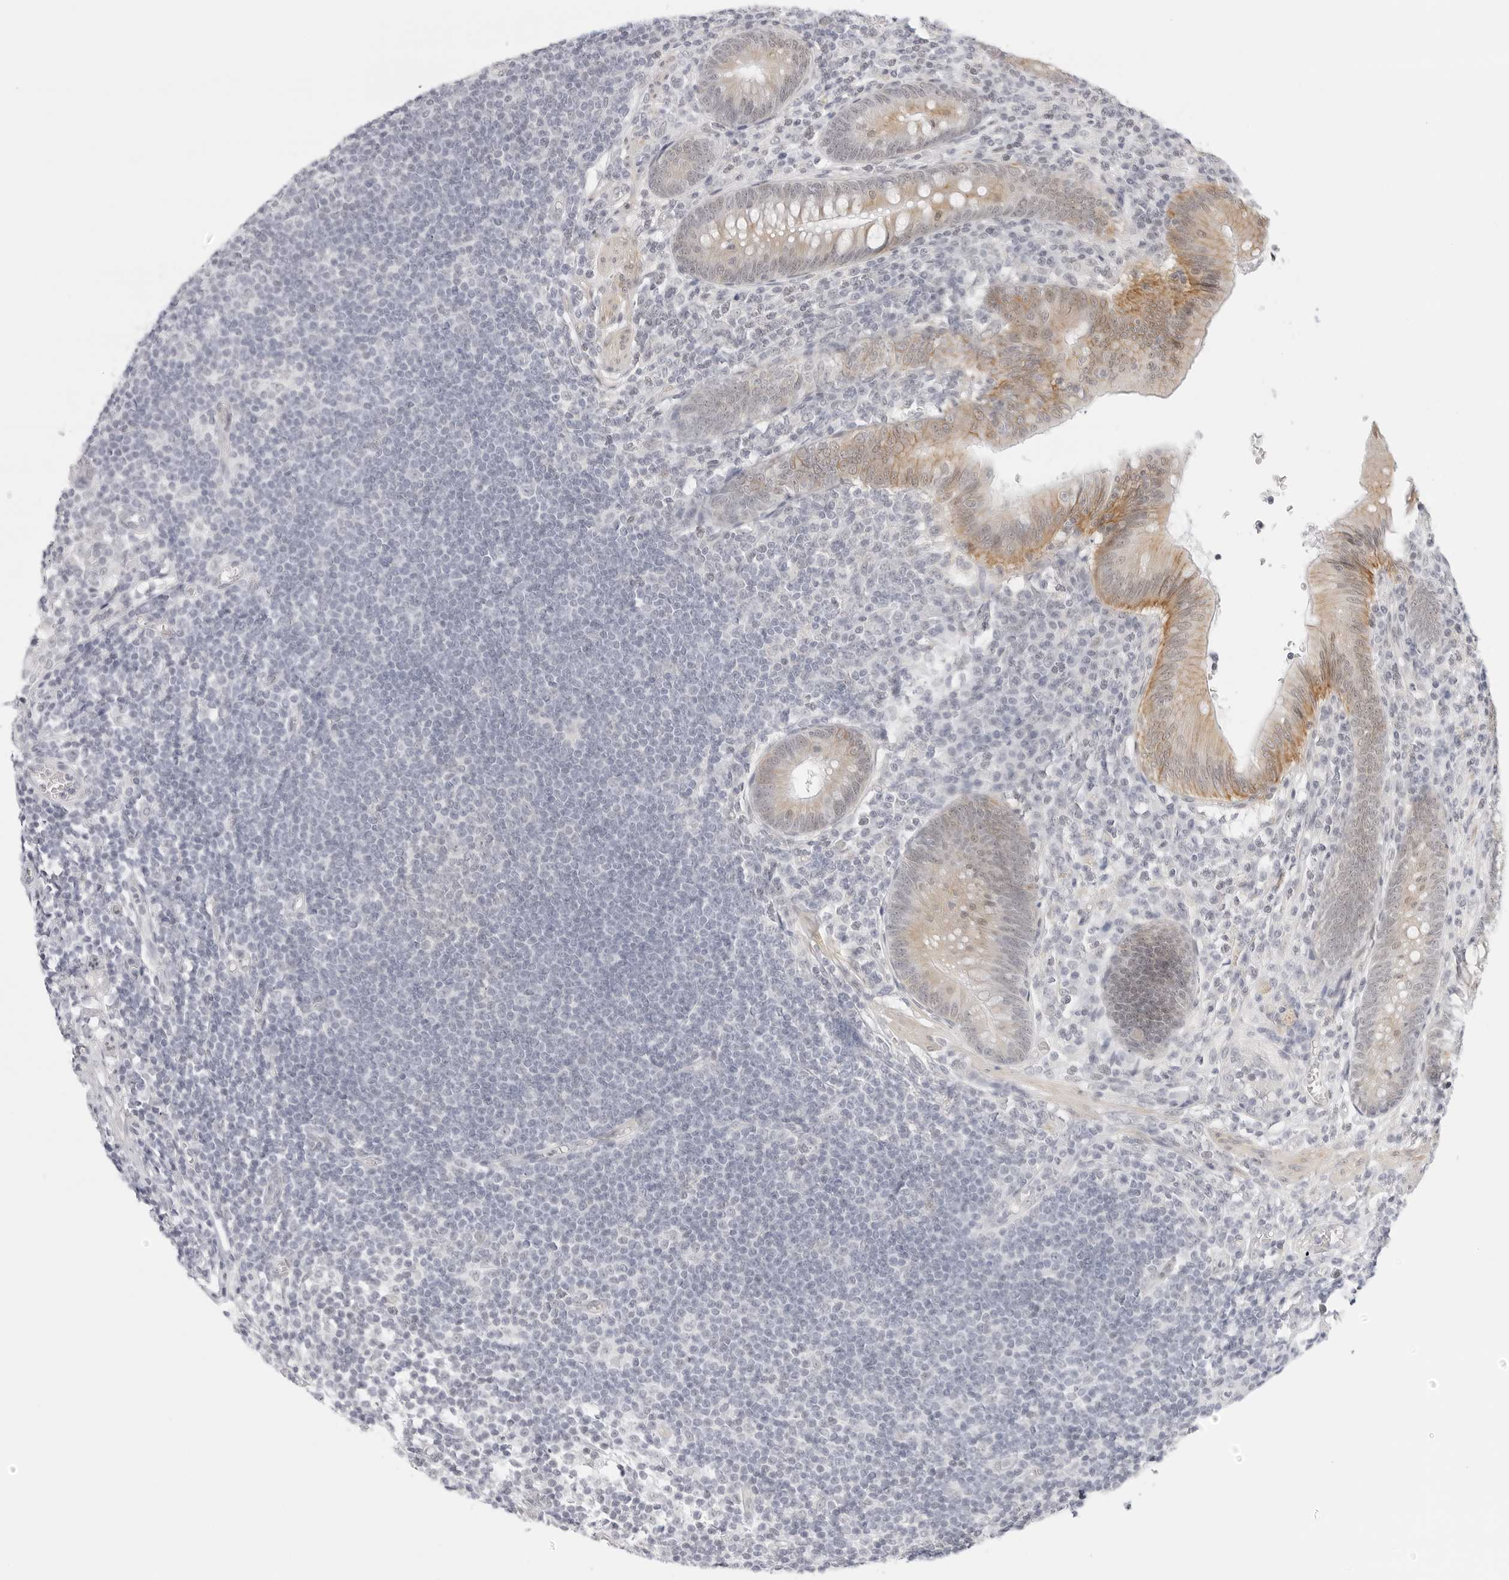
{"staining": {"intensity": "moderate", "quantity": "<25%", "location": "cytoplasmic/membranous,nuclear"}, "tissue": "appendix", "cell_type": "Glandular cells", "image_type": "normal", "snomed": [{"axis": "morphology", "description": "Normal tissue, NOS"}, {"axis": "morphology", "description": "Inflammation, NOS"}, {"axis": "topography", "description": "Appendix"}], "caption": "IHC photomicrograph of unremarkable human appendix stained for a protein (brown), which exhibits low levels of moderate cytoplasmic/membranous,nuclear staining in approximately <25% of glandular cells.", "gene": "TCIM", "patient": {"sex": "male", "age": 46}}